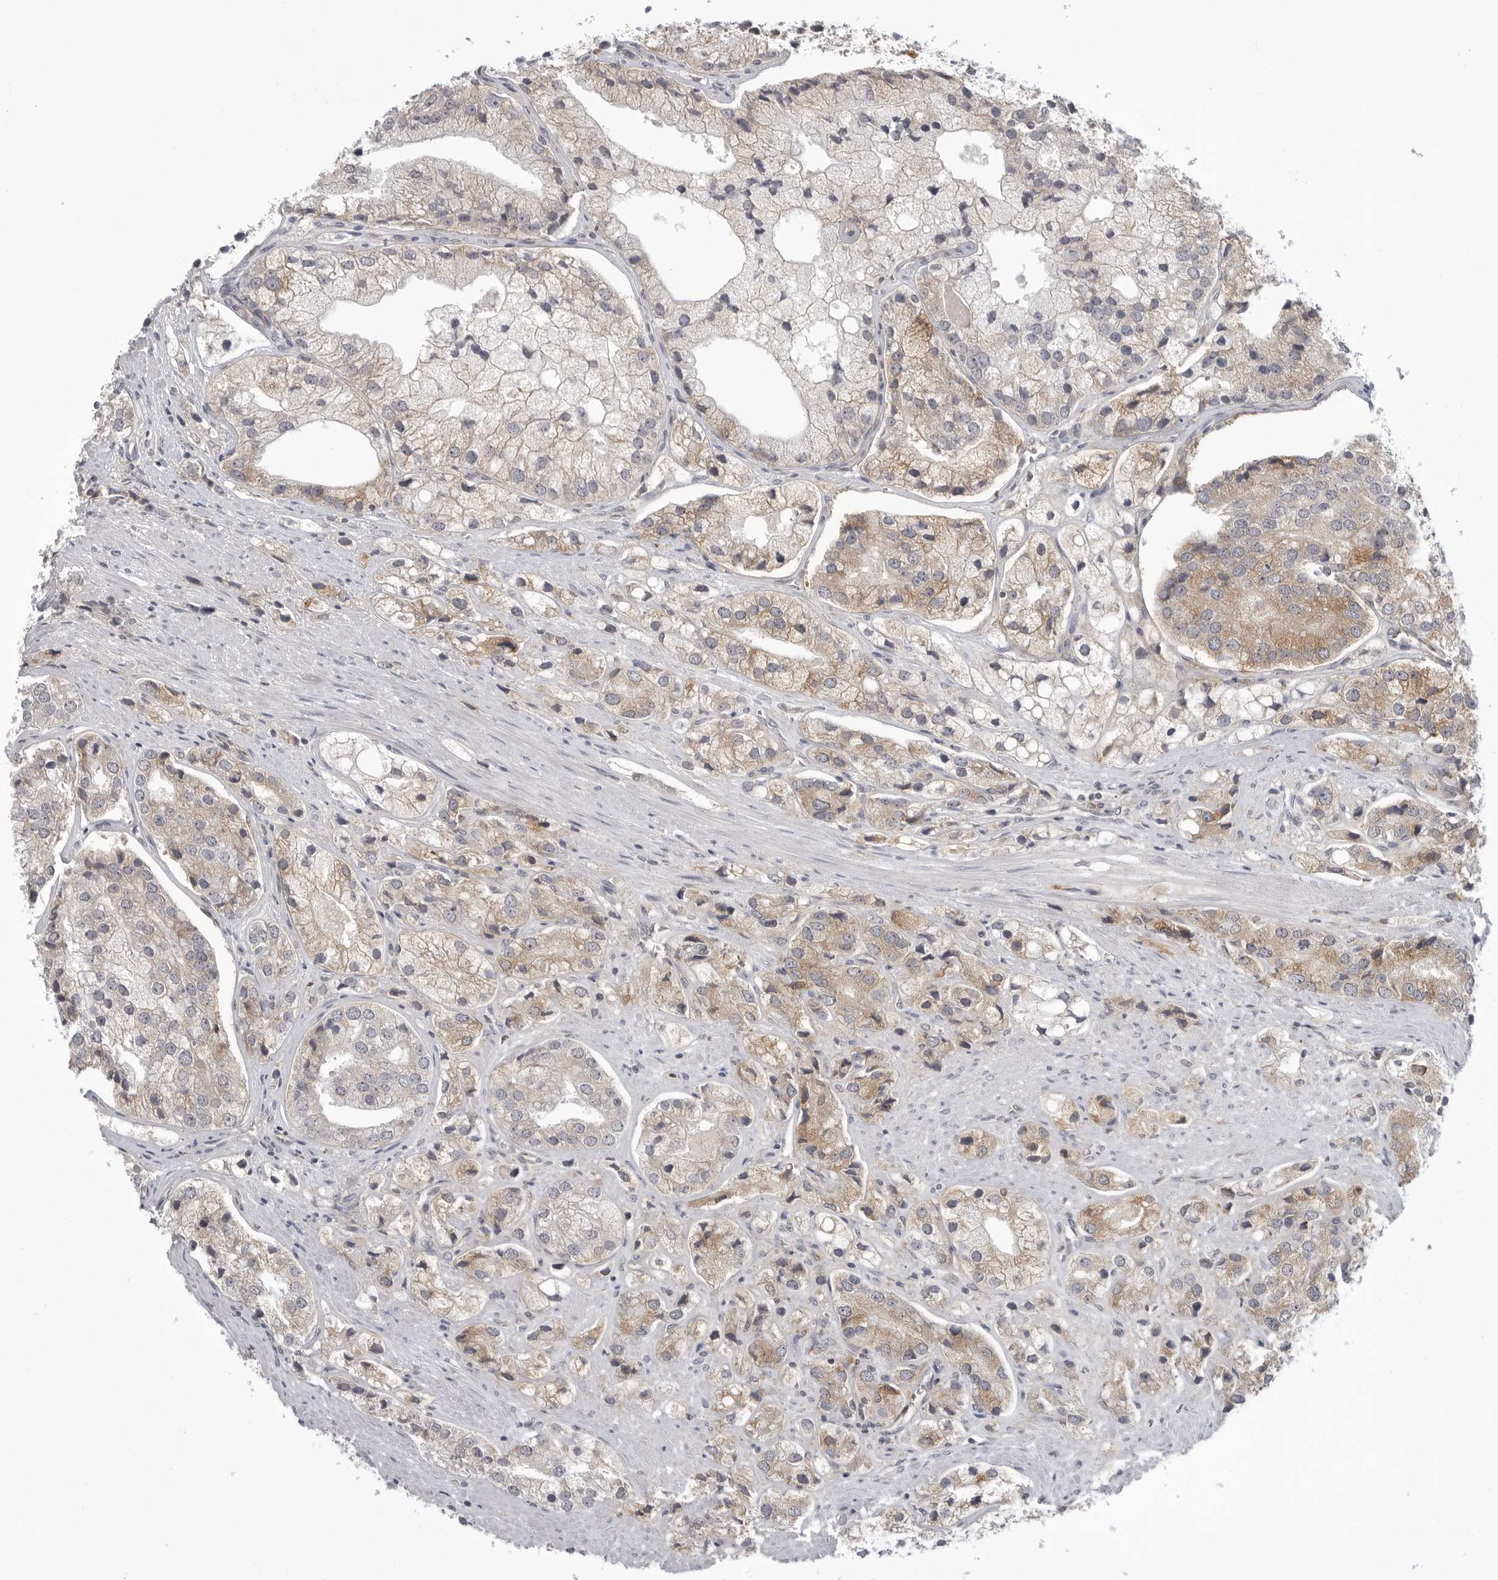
{"staining": {"intensity": "weak", "quantity": "25%-75%", "location": "cytoplasmic/membranous"}, "tissue": "prostate cancer", "cell_type": "Tumor cells", "image_type": "cancer", "snomed": [{"axis": "morphology", "description": "Adenocarcinoma, High grade"}, {"axis": "topography", "description": "Prostate"}], "caption": "Prostate cancer stained for a protein demonstrates weak cytoplasmic/membranous positivity in tumor cells.", "gene": "IFNGR1", "patient": {"sex": "male", "age": 50}}